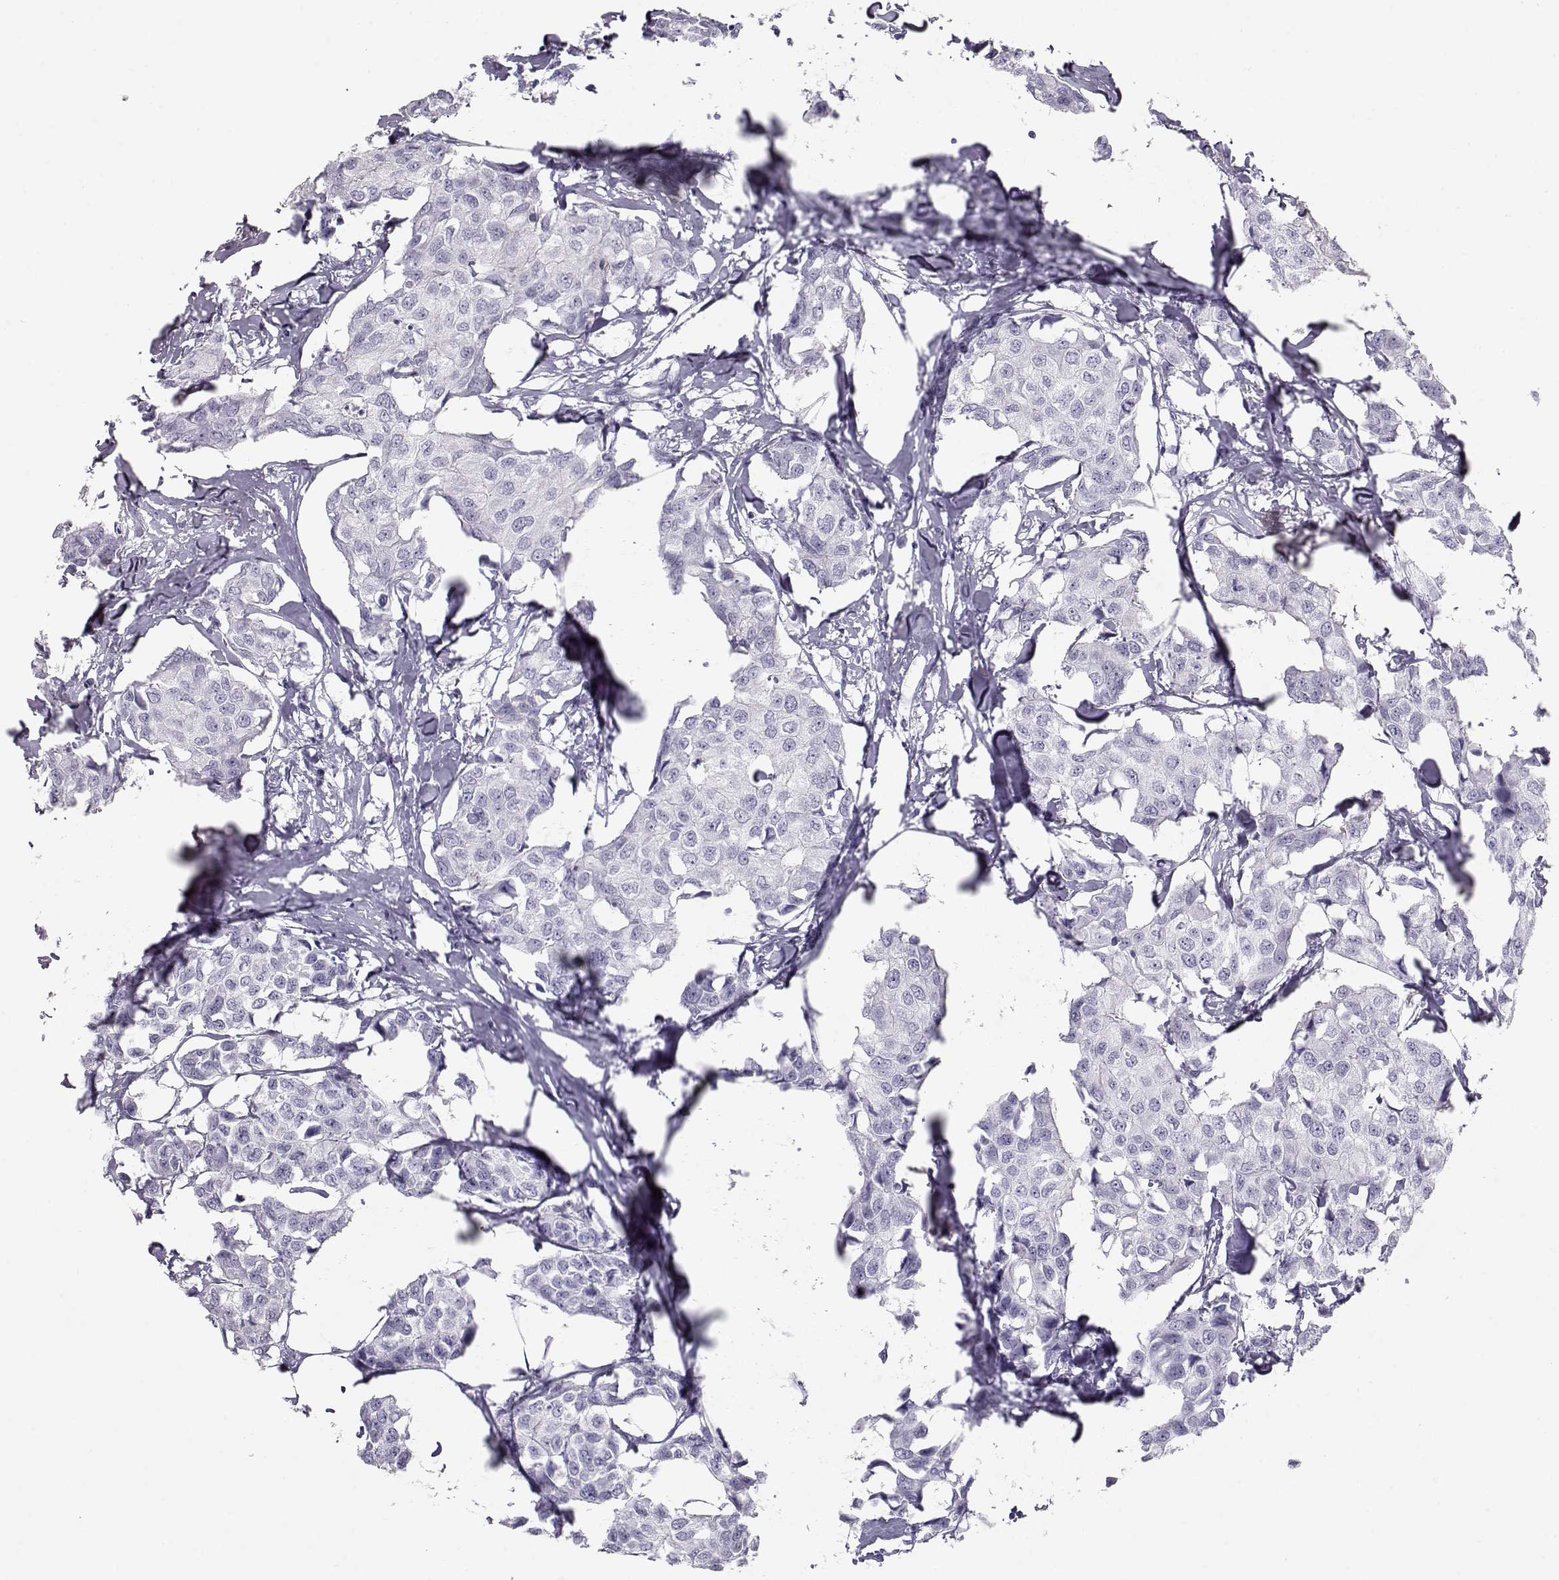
{"staining": {"intensity": "negative", "quantity": "none", "location": "none"}, "tissue": "breast cancer", "cell_type": "Tumor cells", "image_type": "cancer", "snomed": [{"axis": "morphology", "description": "Duct carcinoma"}, {"axis": "topography", "description": "Breast"}], "caption": "Human breast cancer stained for a protein using immunohistochemistry (IHC) shows no positivity in tumor cells.", "gene": "MIP", "patient": {"sex": "female", "age": 80}}